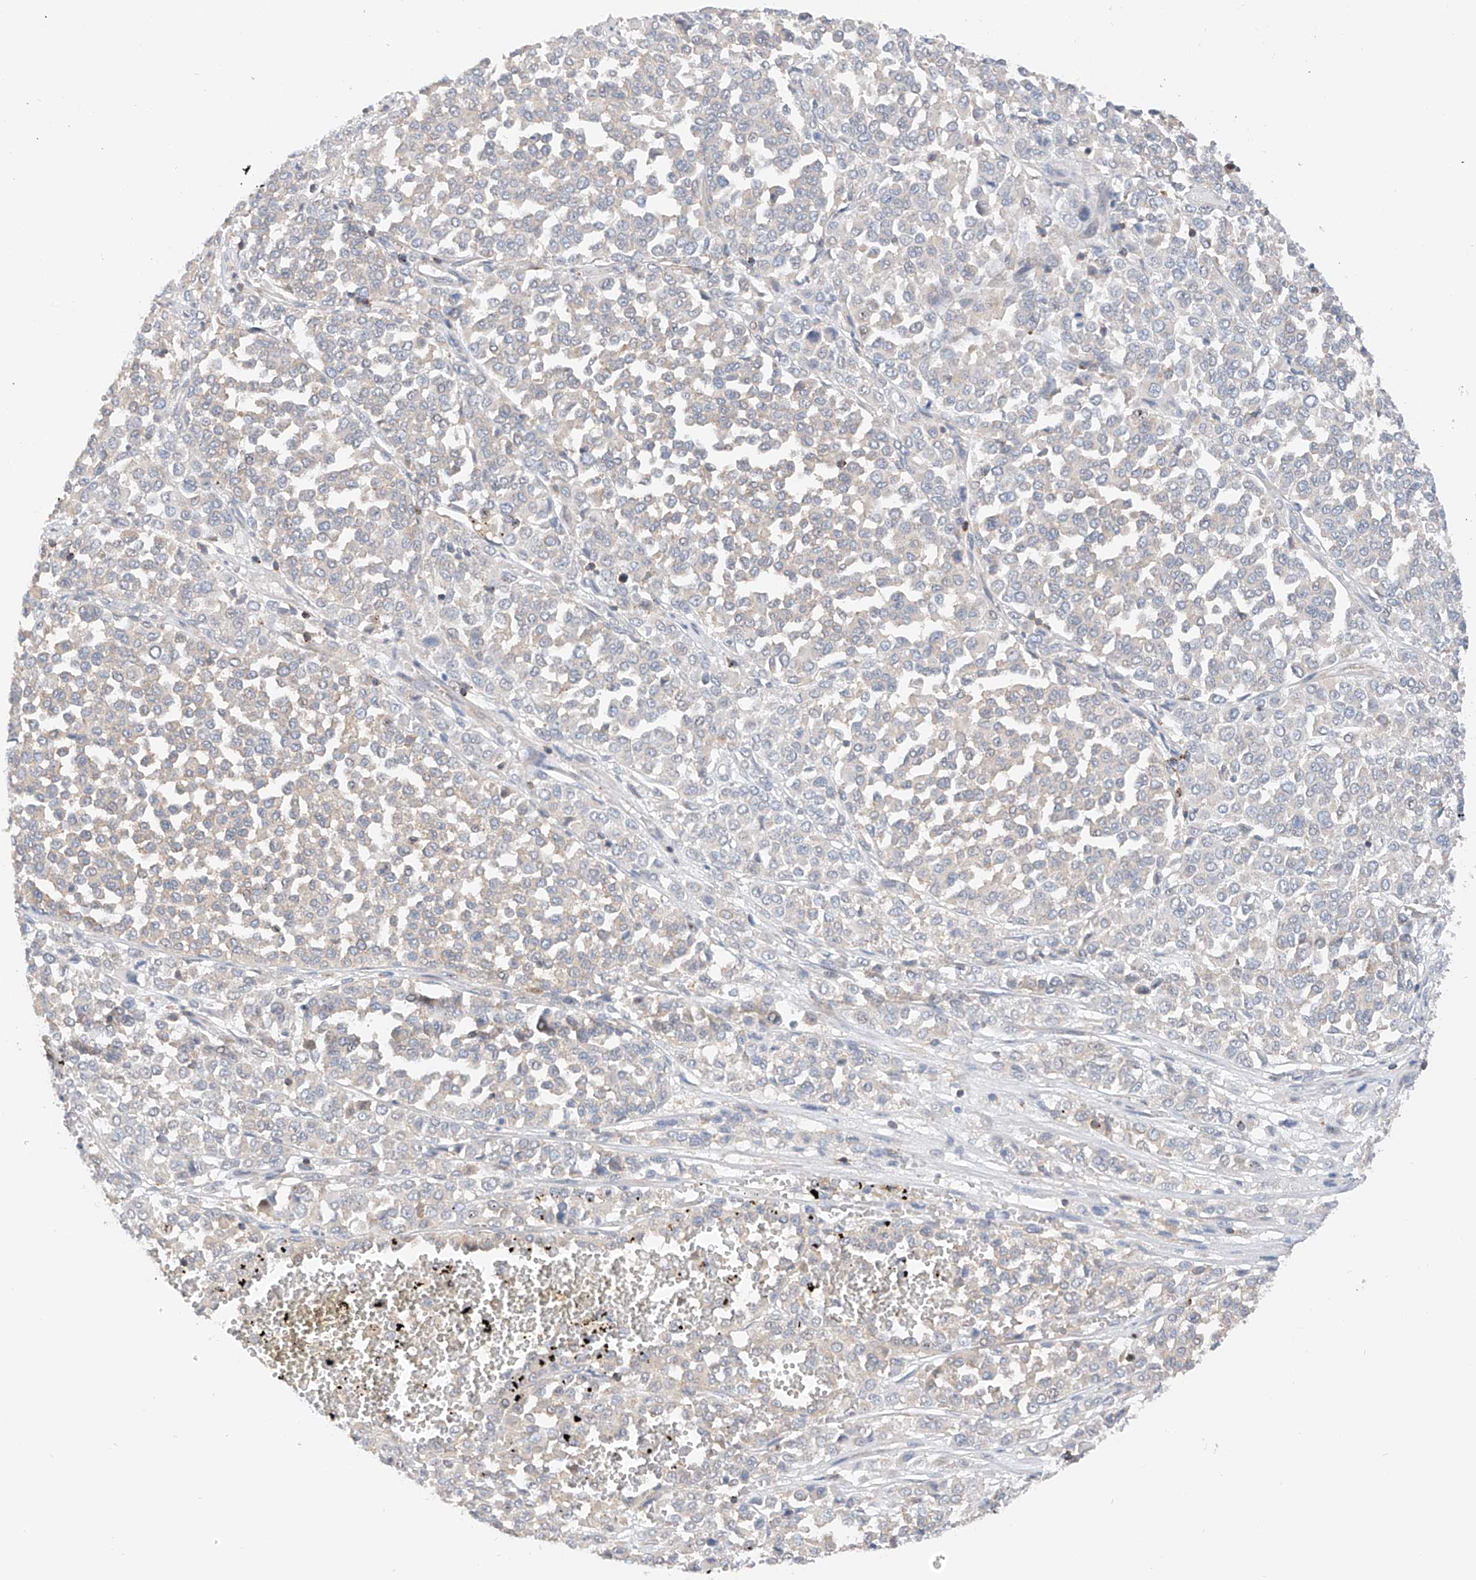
{"staining": {"intensity": "negative", "quantity": "none", "location": "none"}, "tissue": "melanoma", "cell_type": "Tumor cells", "image_type": "cancer", "snomed": [{"axis": "morphology", "description": "Malignant melanoma, Metastatic site"}, {"axis": "topography", "description": "Pancreas"}], "caption": "Tumor cells show no significant staining in malignant melanoma (metastatic site).", "gene": "MFN2", "patient": {"sex": "female", "age": 30}}